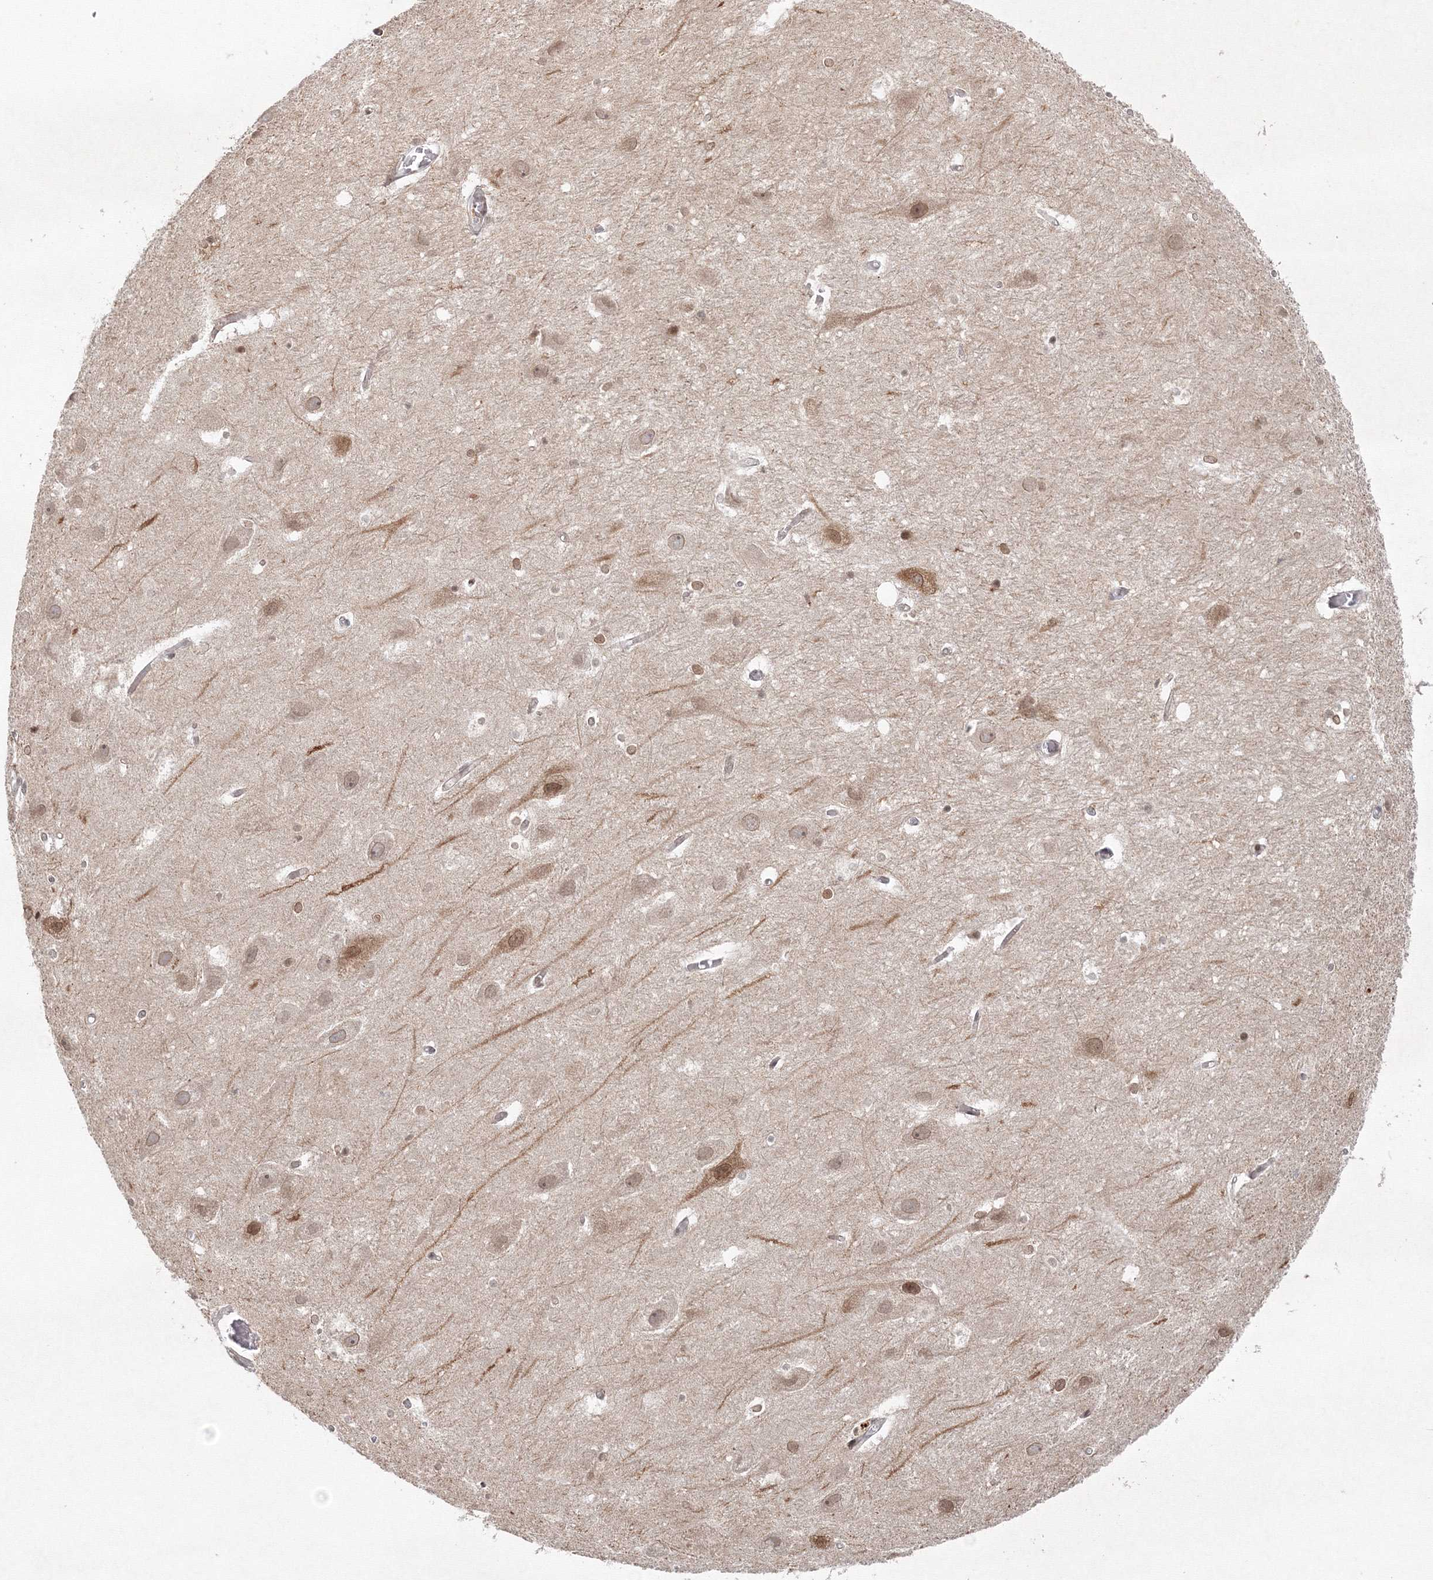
{"staining": {"intensity": "moderate", "quantity": "<25%", "location": "nuclear"}, "tissue": "hippocampus", "cell_type": "Glial cells", "image_type": "normal", "snomed": [{"axis": "morphology", "description": "Normal tissue, NOS"}, {"axis": "topography", "description": "Hippocampus"}], "caption": "Glial cells exhibit low levels of moderate nuclear staining in about <25% of cells in unremarkable hippocampus. (Brightfield microscopy of DAB IHC at high magnification).", "gene": "KIF4A", "patient": {"sex": "female", "age": 52}}